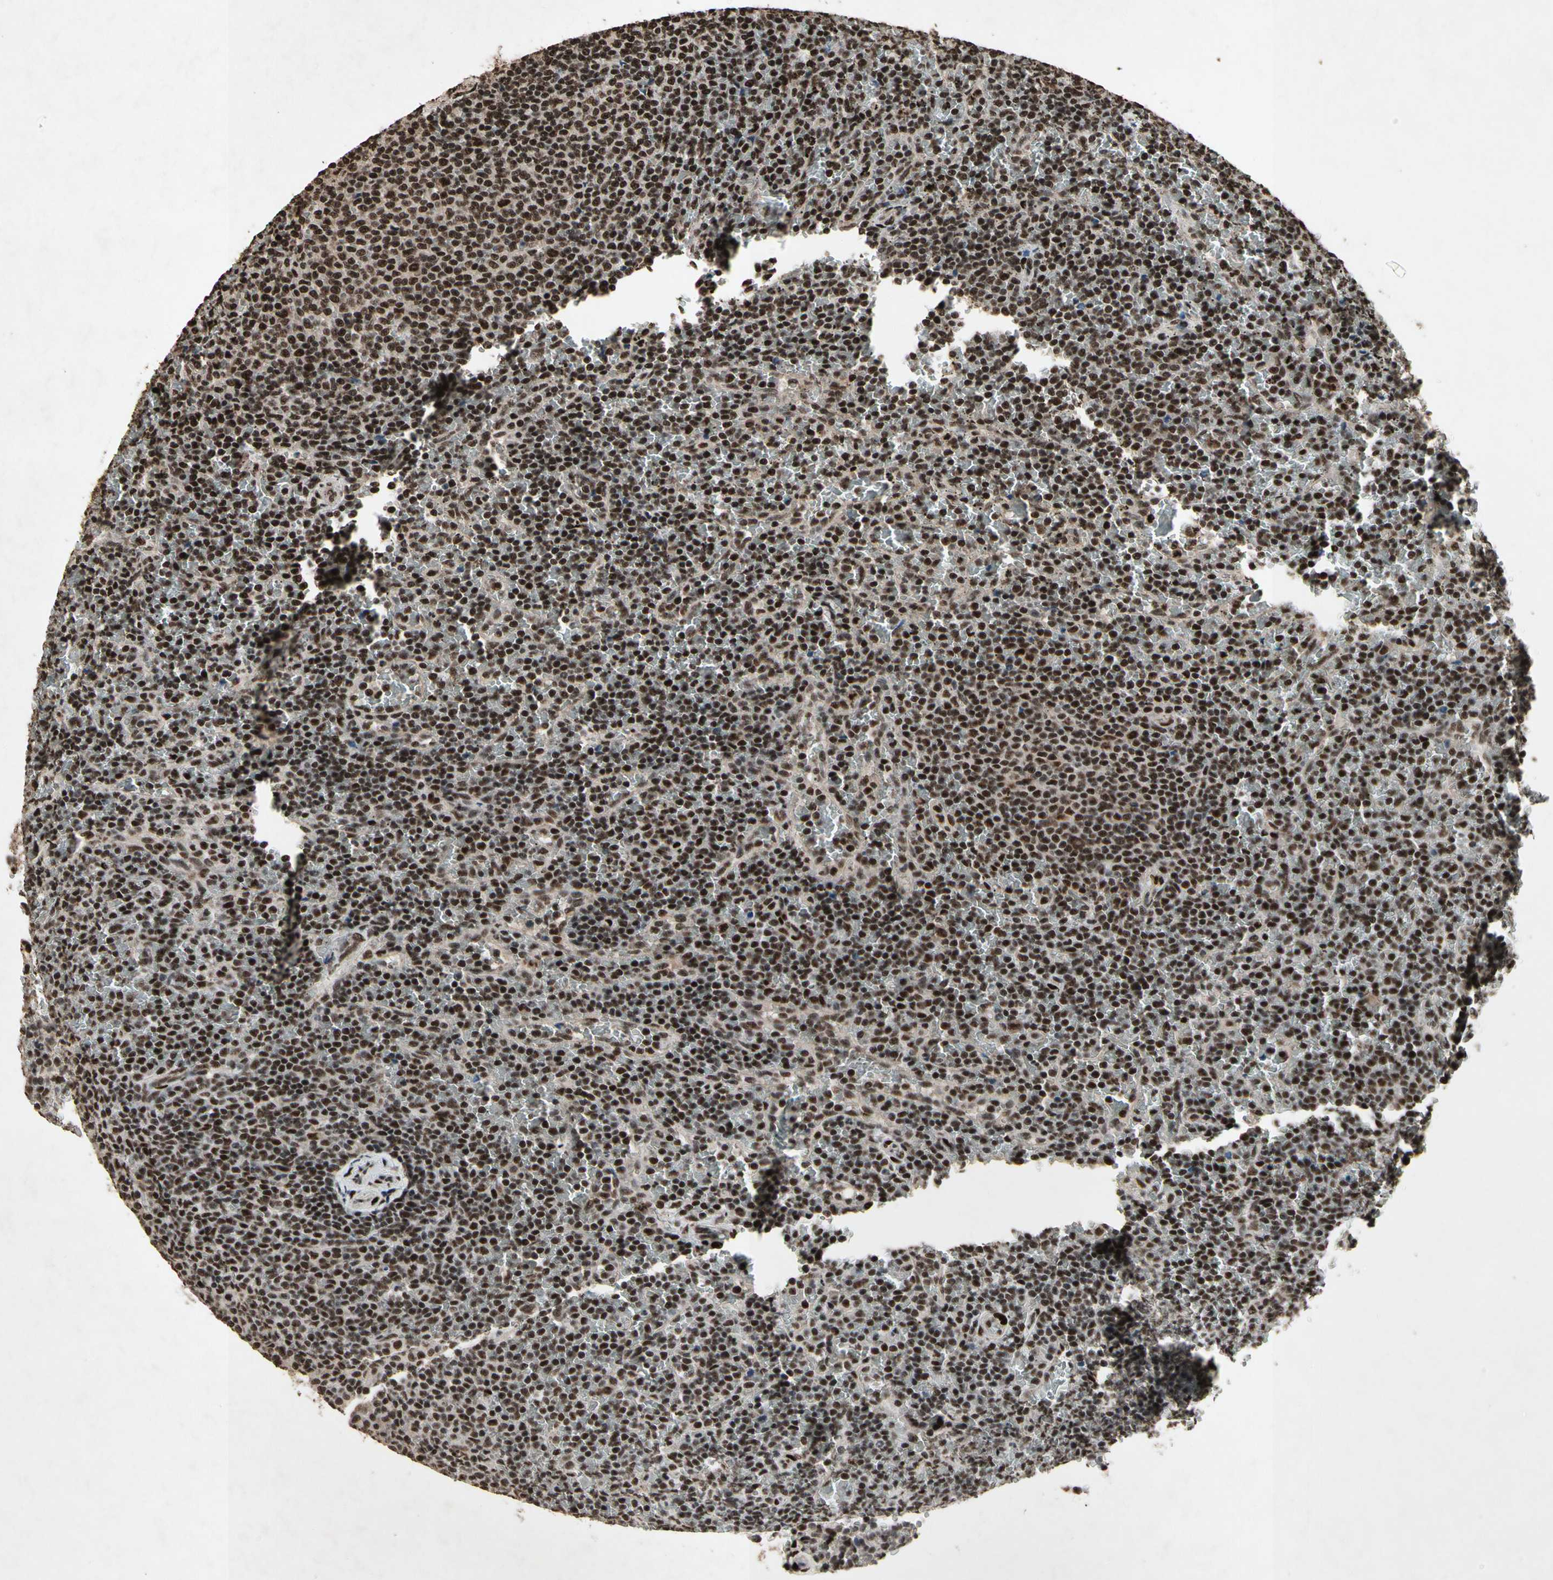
{"staining": {"intensity": "strong", "quantity": ">75%", "location": "nuclear"}, "tissue": "lymphoma", "cell_type": "Tumor cells", "image_type": "cancer", "snomed": [{"axis": "morphology", "description": "Malignant lymphoma, non-Hodgkin's type, Low grade"}, {"axis": "topography", "description": "Spleen"}], "caption": "A high-resolution image shows immunohistochemistry staining of malignant lymphoma, non-Hodgkin's type (low-grade), which reveals strong nuclear positivity in about >75% of tumor cells. (Stains: DAB in brown, nuclei in blue, Microscopy: brightfield microscopy at high magnification).", "gene": "TBX2", "patient": {"sex": "female", "age": 77}}